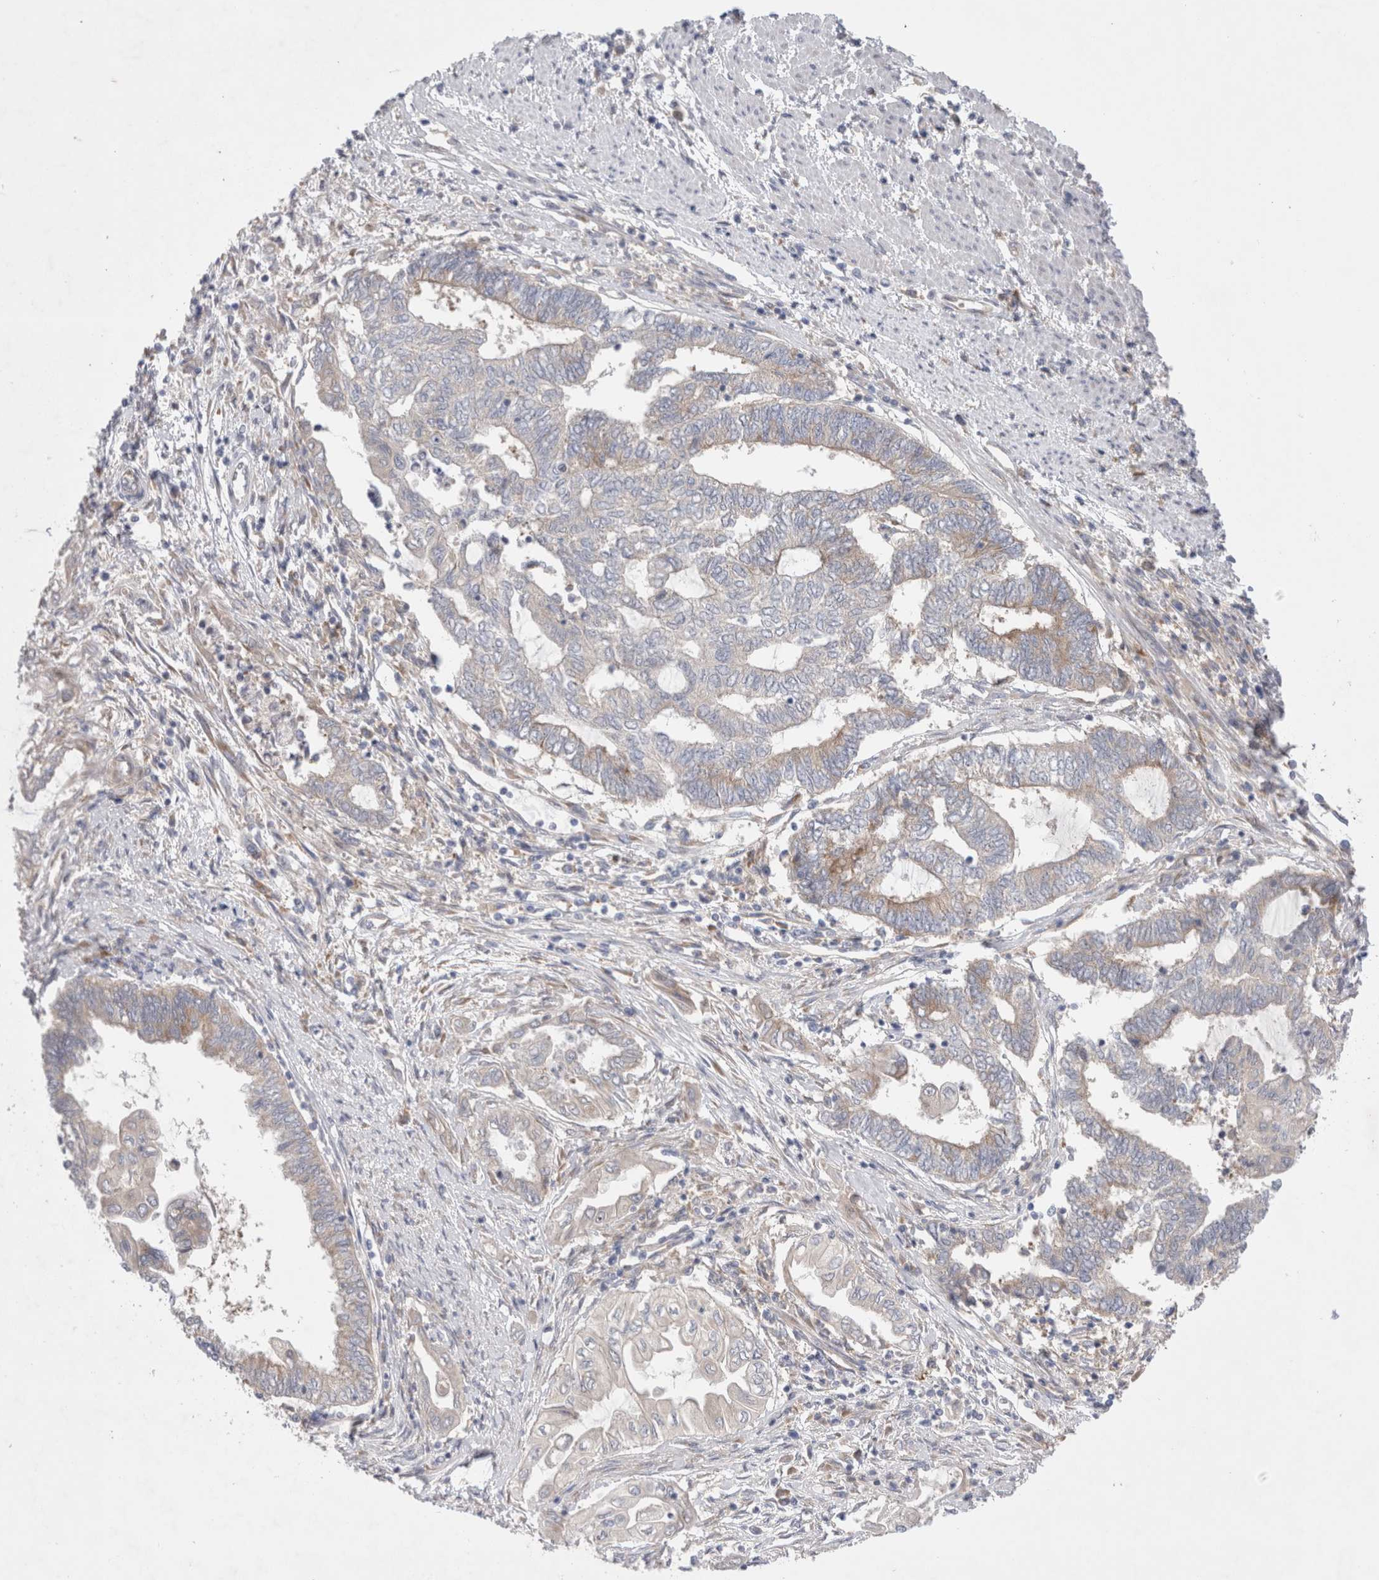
{"staining": {"intensity": "weak", "quantity": "<25%", "location": "cytoplasmic/membranous"}, "tissue": "endometrial cancer", "cell_type": "Tumor cells", "image_type": "cancer", "snomed": [{"axis": "morphology", "description": "Adenocarcinoma, NOS"}, {"axis": "topography", "description": "Uterus"}, {"axis": "topography", "description": "Endometrium"}], "caption": "High magnification brightfield microscopy of endometrial cancer (adenocarcinoma) stained with DAB (brown) and counterstained with hematoxylin (blue): tumor cells show no significant staining.", "gene": "RBM12B", "patient": {"sex": "female", "age": 70}}